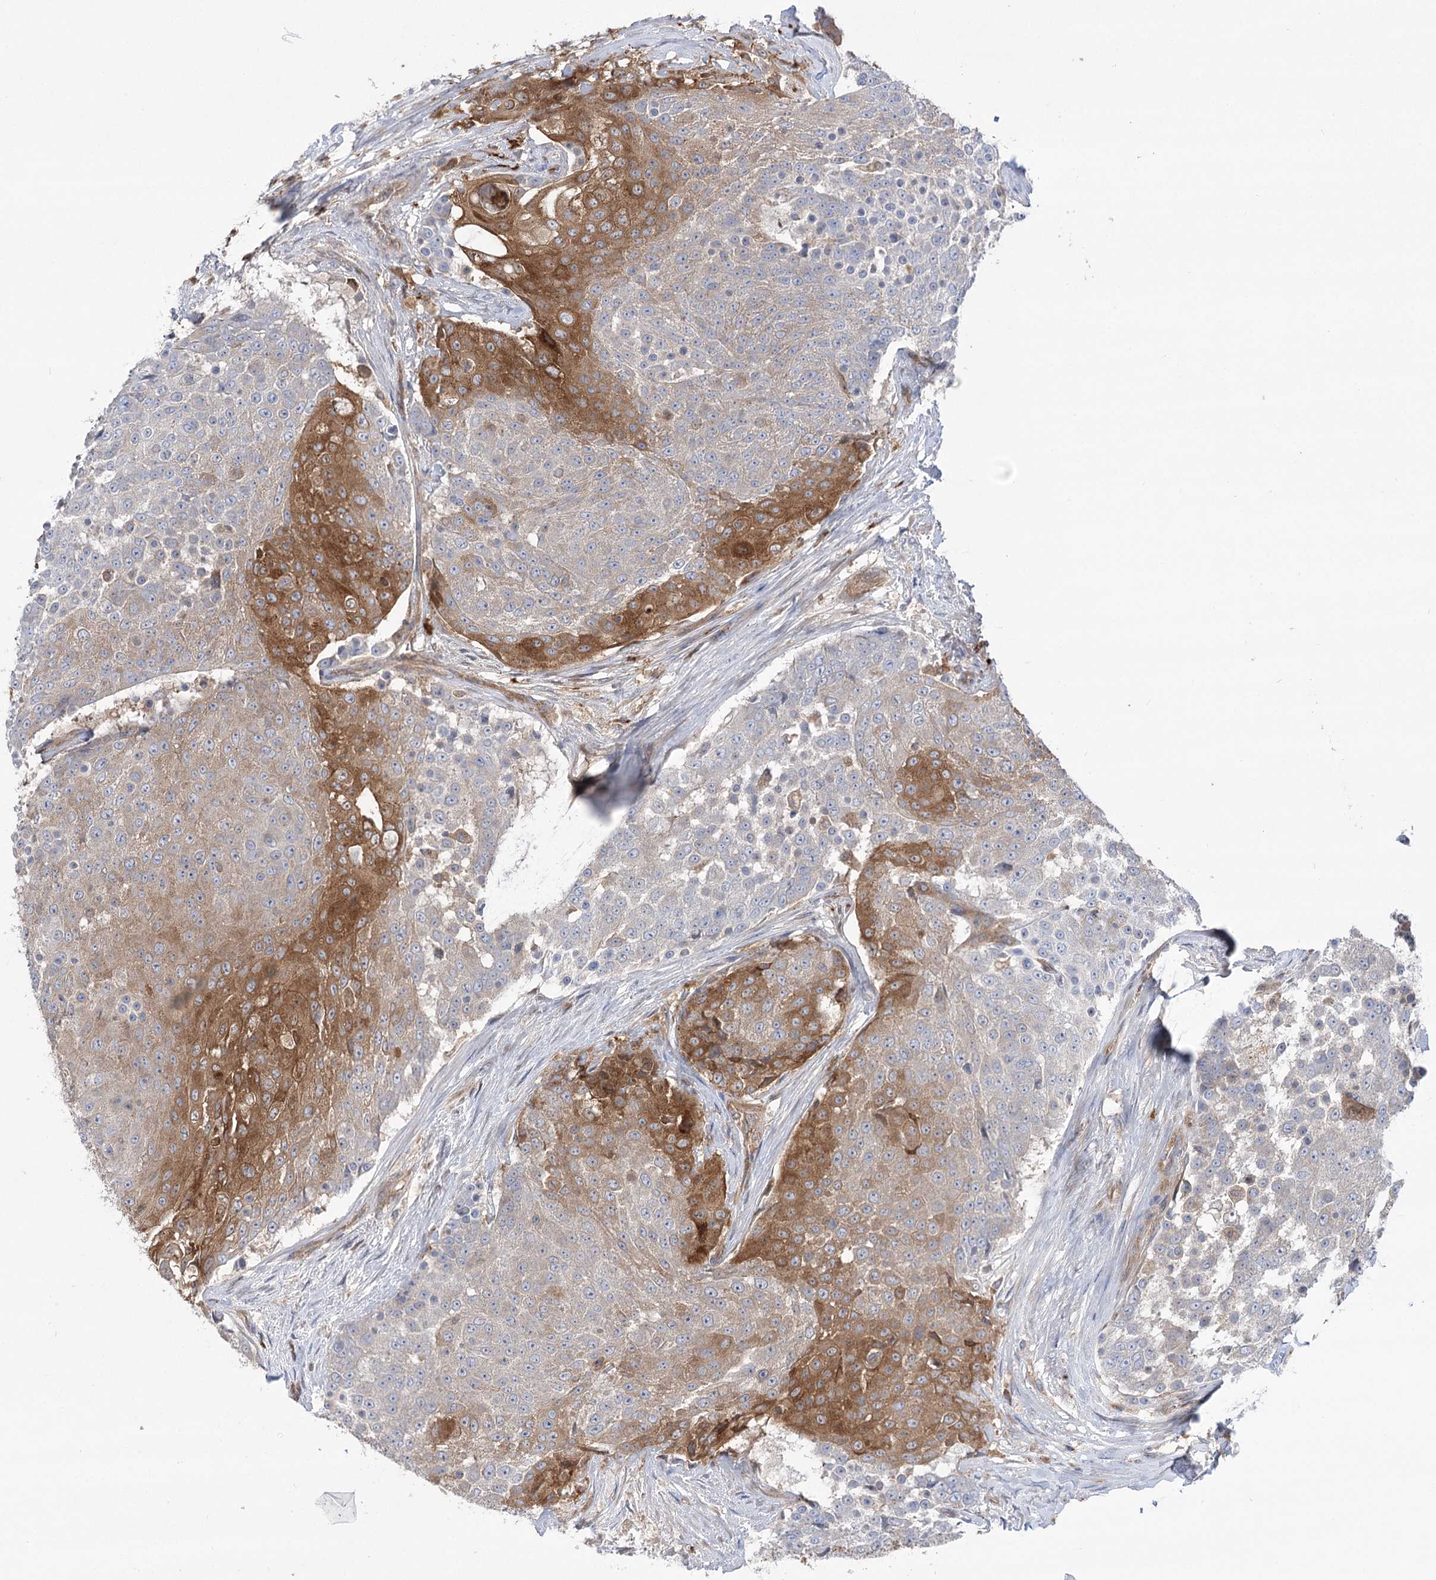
{"staining": {"intensity": "strong", "quantity": "<25%", "location": "cytoplasmic/membranous"}, "tissue": "urothelial cancer", "cell_type": "Tumor cells", "image_type": "cancer", "snomed": [{"axis": "morphology", "description": "Urothelial carcinoma, High grade"}, {"axis": "topography", "description": "Urinary bladder"}], "caption": "Immunohistochemistry (IHC) staining of urothelial cancer, which reveals medium levels of strong cytoplasmic/membranous expression in approximately <25% of tumor cells indicating strong cytoplasmic/membranous protein expression. The staining was performed using DAB (brown) for protein detection and nuclei were counterstained in hematoxylin (blue).", "gene": "VPS37B", "patient": {"sex": "female", "age": 63}}